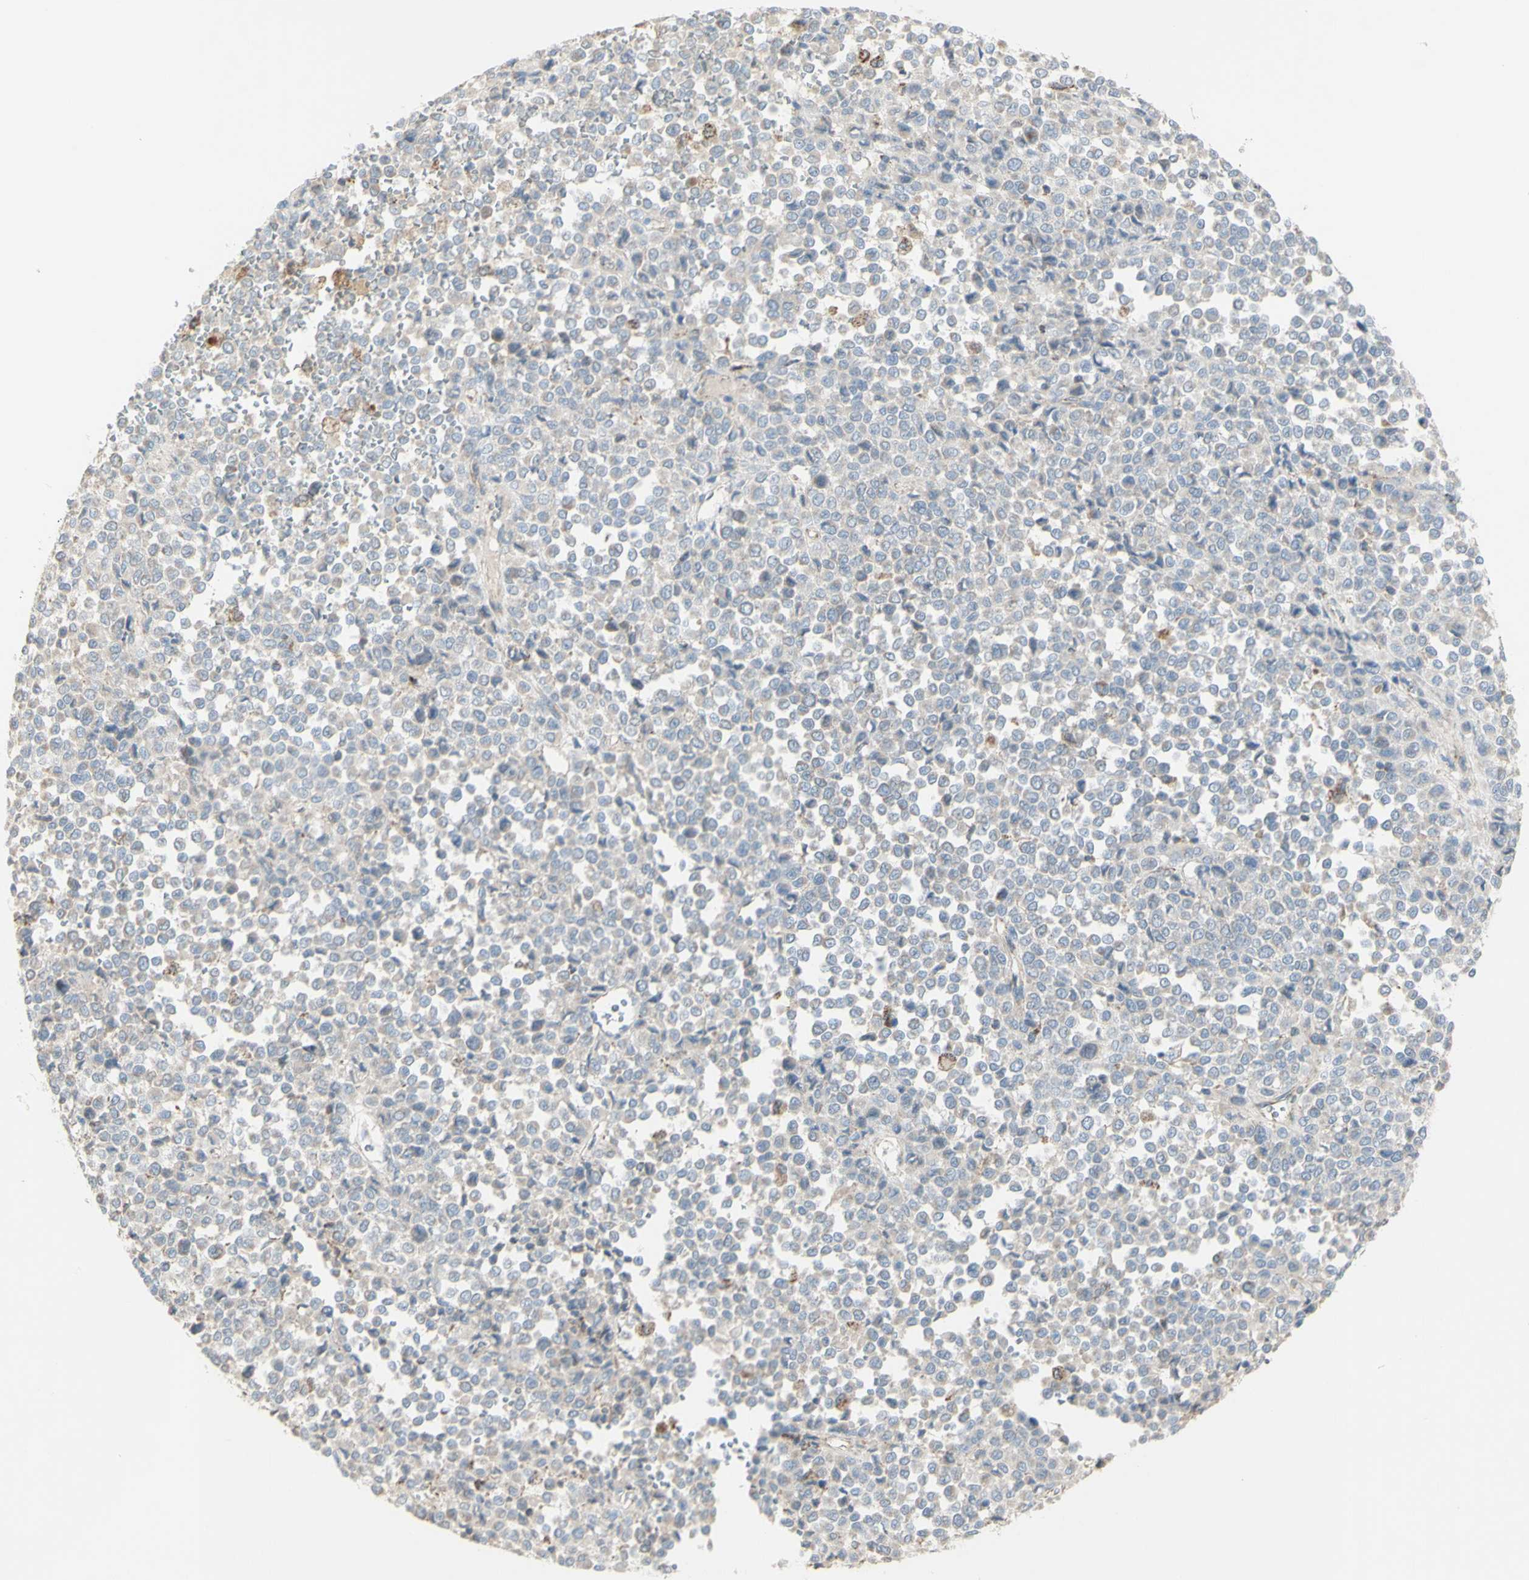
{"staining": {"intensity": "weak", "quantity": "<25%", "location": "cytoplasmic/membranous"}, "tissue": "melanoma", "cell_type": "Tumor cells", "image_type": "cancer", "snomed": [{"axis": "morphology", "description": "Malignant melanoma, Metastatic site"}, {"axis": "topography", "description": "Pancreas"}], "caption": "DAB (3,3'-diaminobenzidine) immunohistochemical staining of malignant melanoma (metastatic site) exhibits no significant staining in tumor cells.", "gene": "CNTNAP1", "patient": {"sex": "female", "age": 30}}